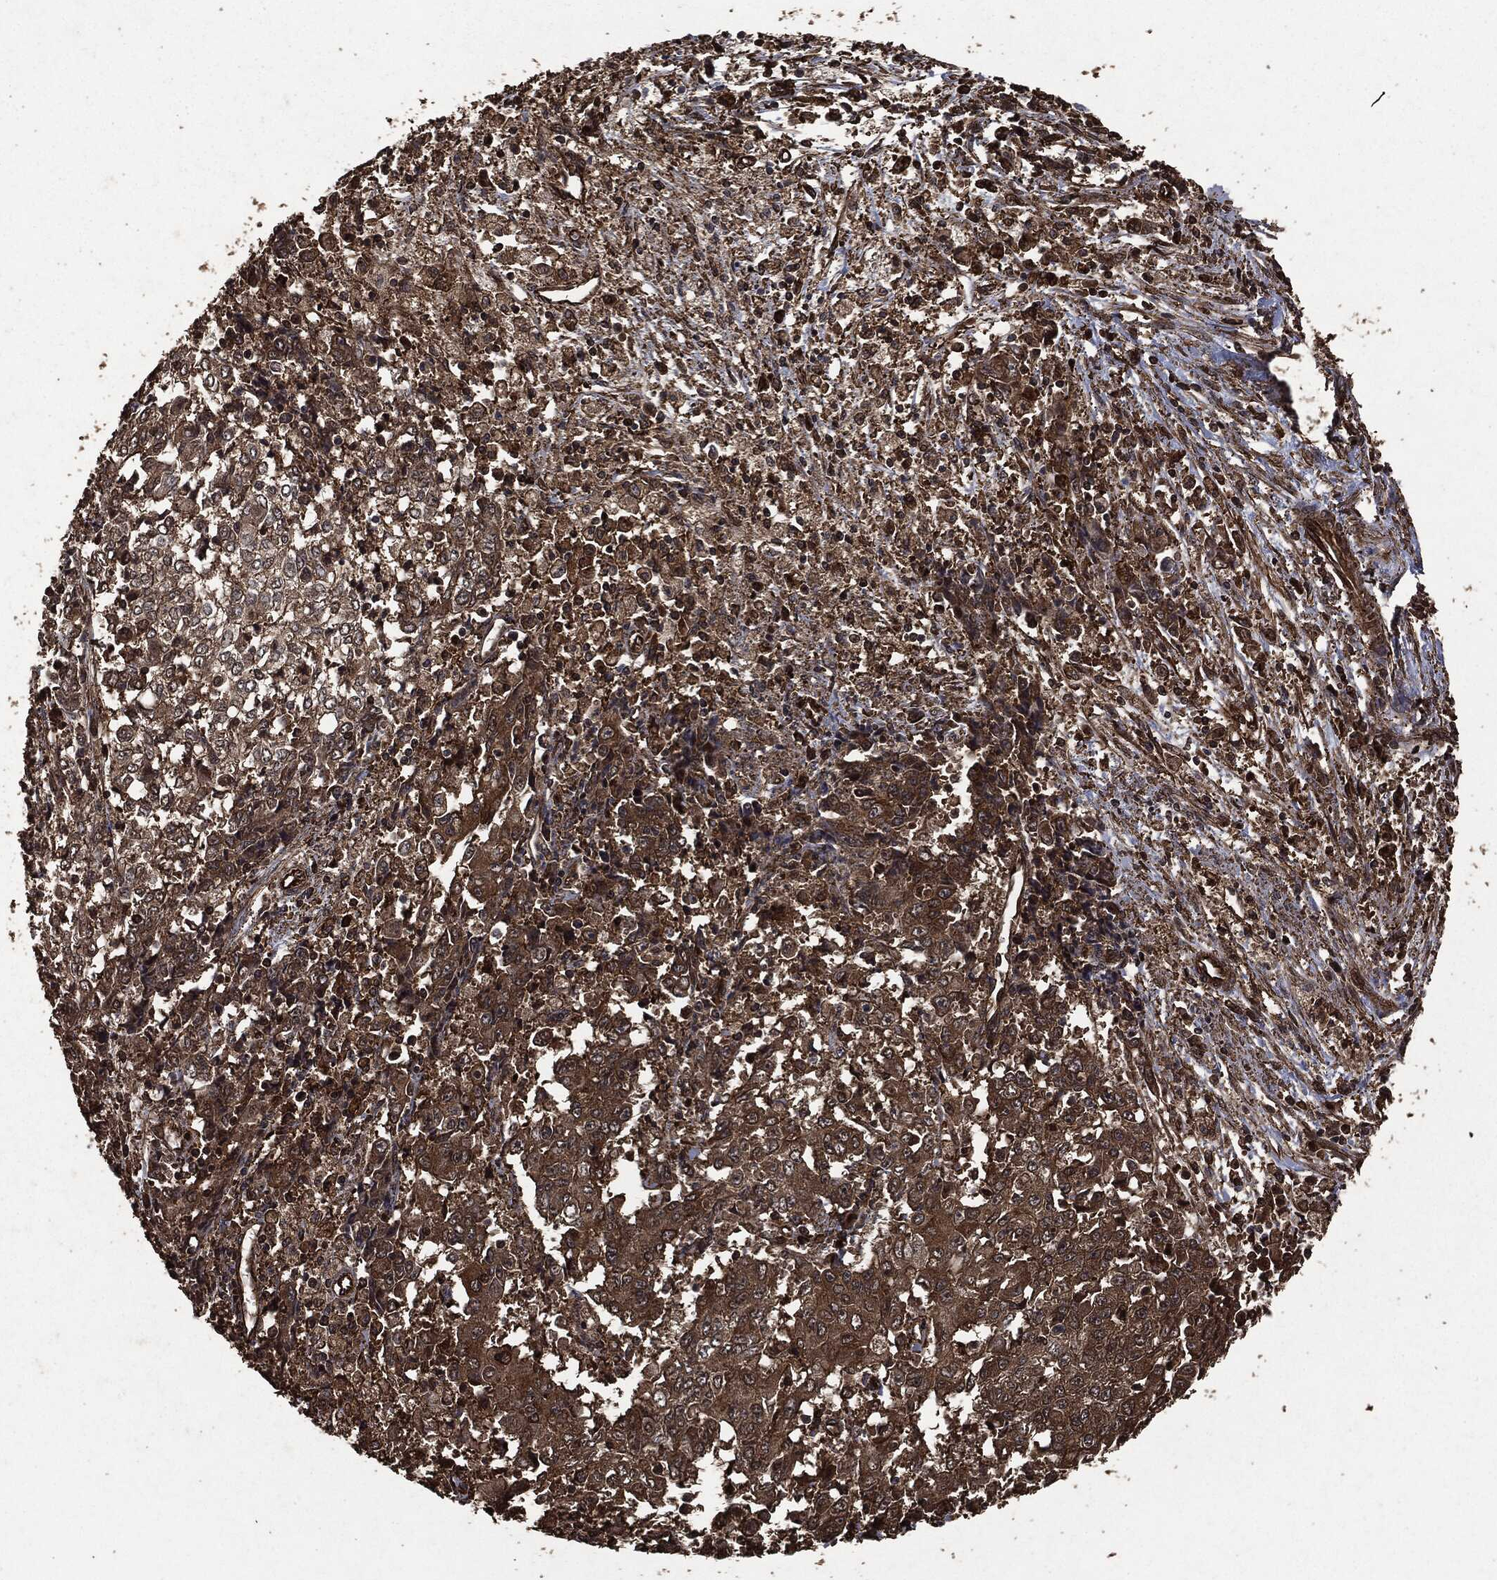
{"staining": {"intensity": "moderate", "quantity": "25%-75%", "location": "cytoplasmic/membranous"}, "tissue": "ovarian cancer", "cell_type": "Tumor cells", "image_type": "cancer", "snomed": [{"axis": "morphology", "description": "Carcinoma, endometroid"}, {"axis": "topography", "description": "Ovary"}], "caption": "Immunohistochemistry (IHC) (DAB (3,3'-diaminobenzidine)) staining of endometroid carcinoma (ovarian) shows moderate cytoplasmic/membranous protein staining in about 25%-75% of tumor cells.", "gene": "HRAS", "patient": {"sex": "female", "age": 42}}